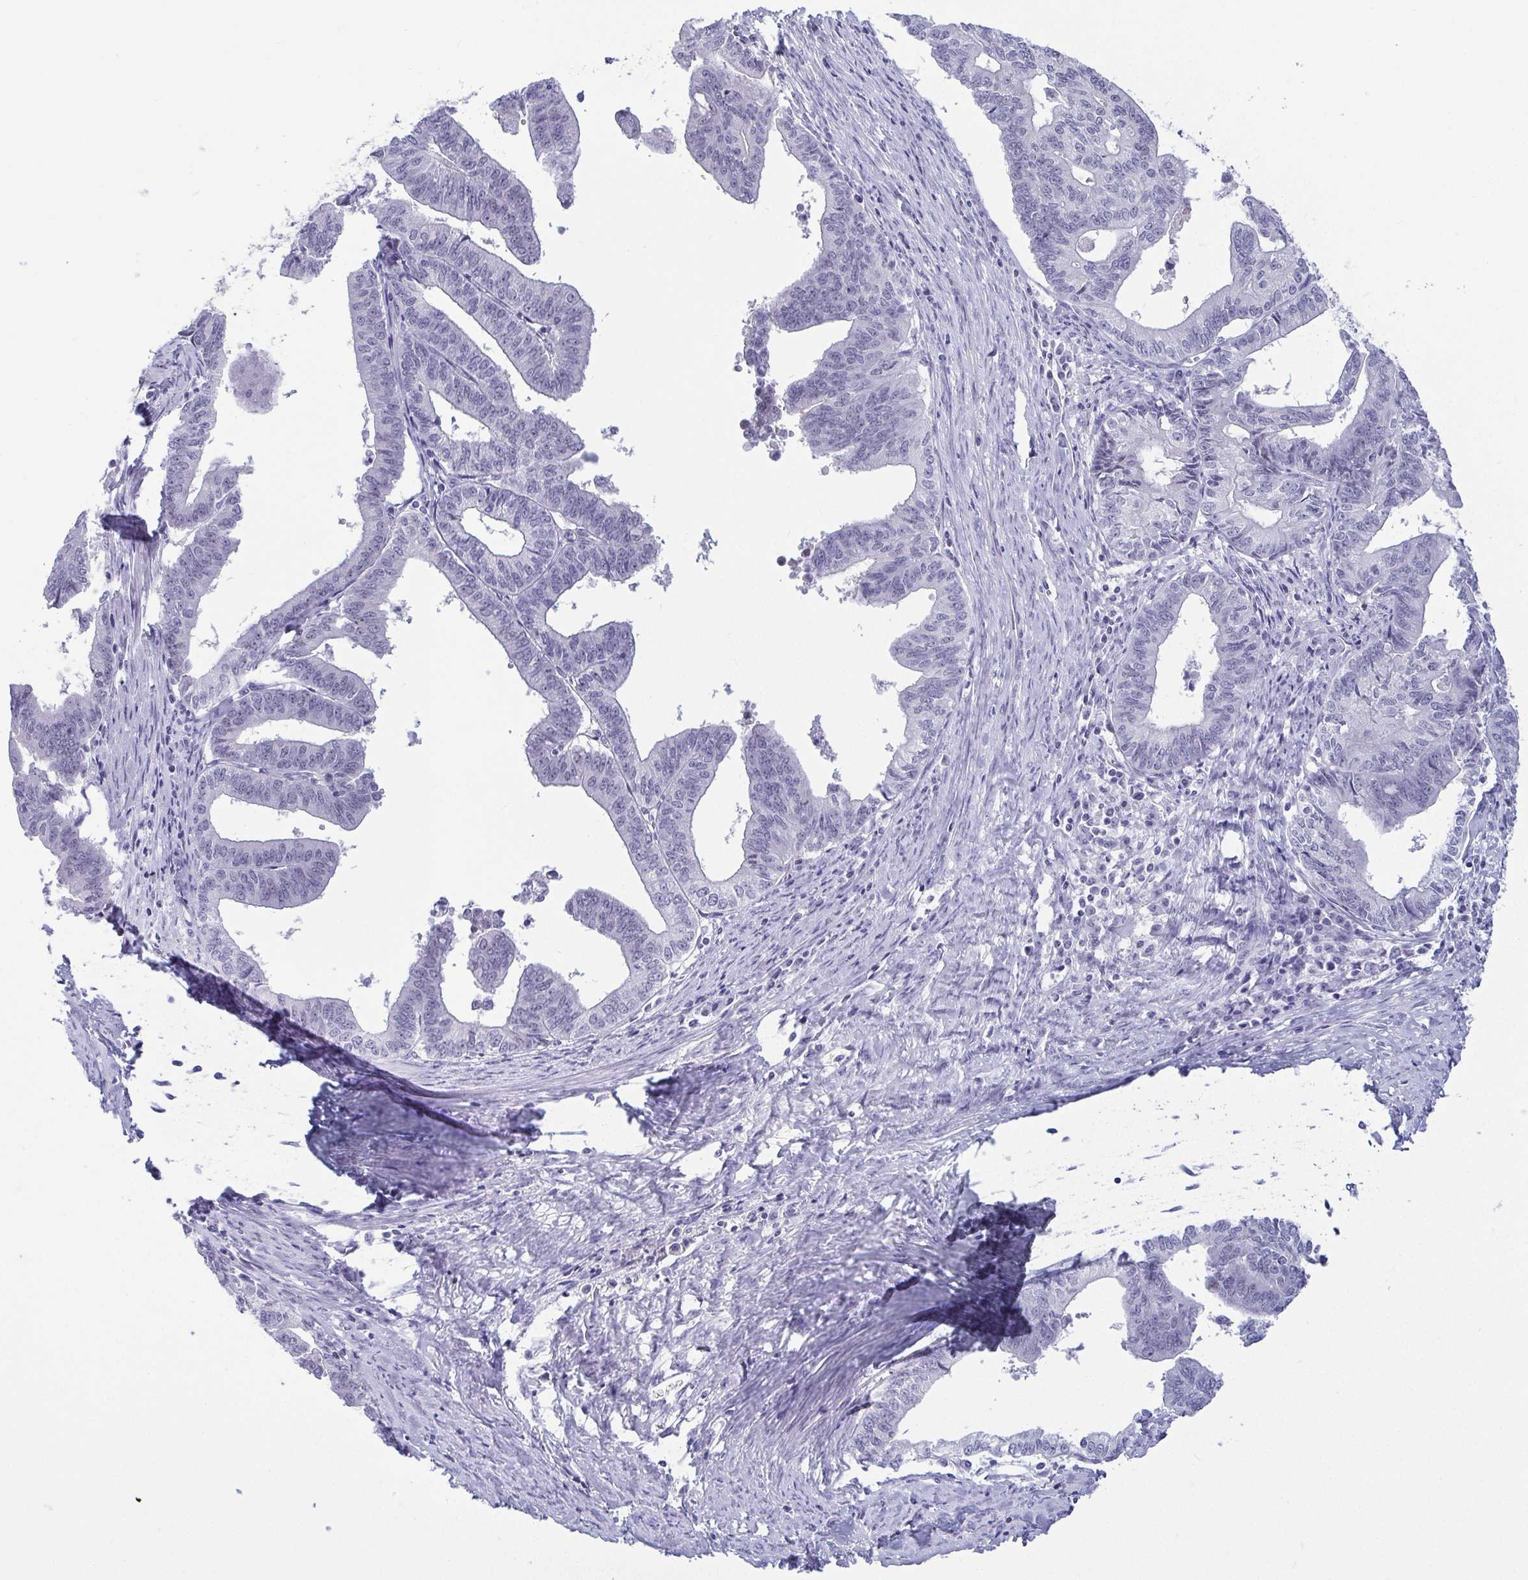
{"staining": {"intensity": "negative", "quantity": "none", "location": "none"}, "tissue": "endometrial cancer", "cell_type": "Tumor cells", "image_type": "cancer", "snomed": [{"axis": "morphology", "description": "Adenocarcinoma, NOS"}, {"axis": "topography", "description": "Endometrium"}], "caption": "The photomicrograph shows no significant positivity in tumor cells of endometrial cancer (adenocarcinoma).", "gene": "BZW1", "patient": {"sex": "female", "age": 65}}